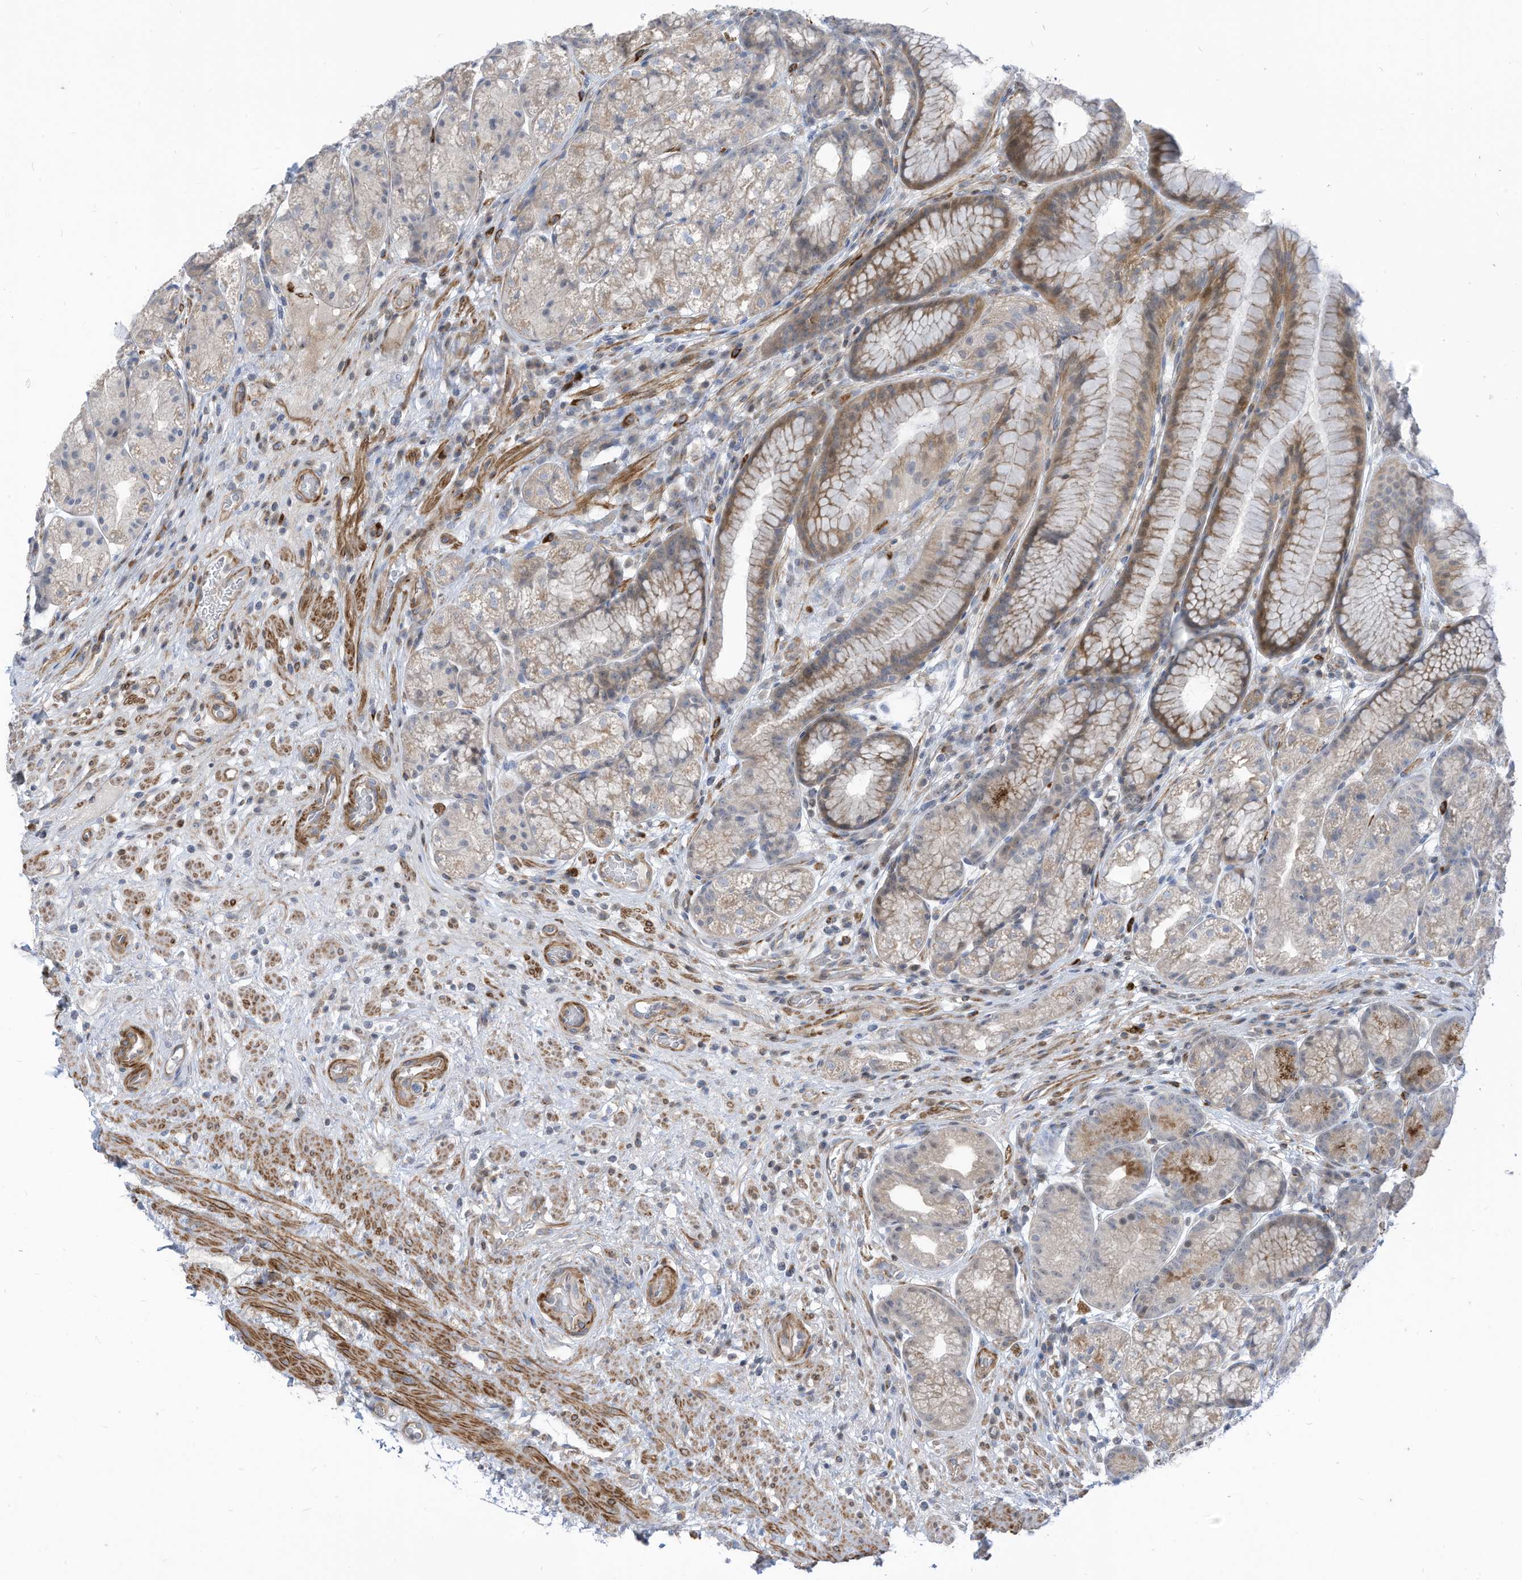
{"staining": {"intensity": "moderate", "quantity": "<25%", "location": "cytoplasmic/membranous"}, "tissue": "stomach", "cell_type": "Glandular cells", "image_type": "normal", "snomed": [{"axis": "morphology", "description": "Normal tissue, NOS"}, {"axis": "topography", "description": "Stomach"}], "caption": "A brown stain shows moderate cytoplasmic/membranous expression of a protein in glandular cells of benign stomach. The staining was performed using DAB (3,3'-diaminobenzidine), with brown indicating positive protein expression. Nuclei are stained blue with hematoxylin.", "gene": "GPATCH3", "patient": {"sex": "male", "age": 57}}